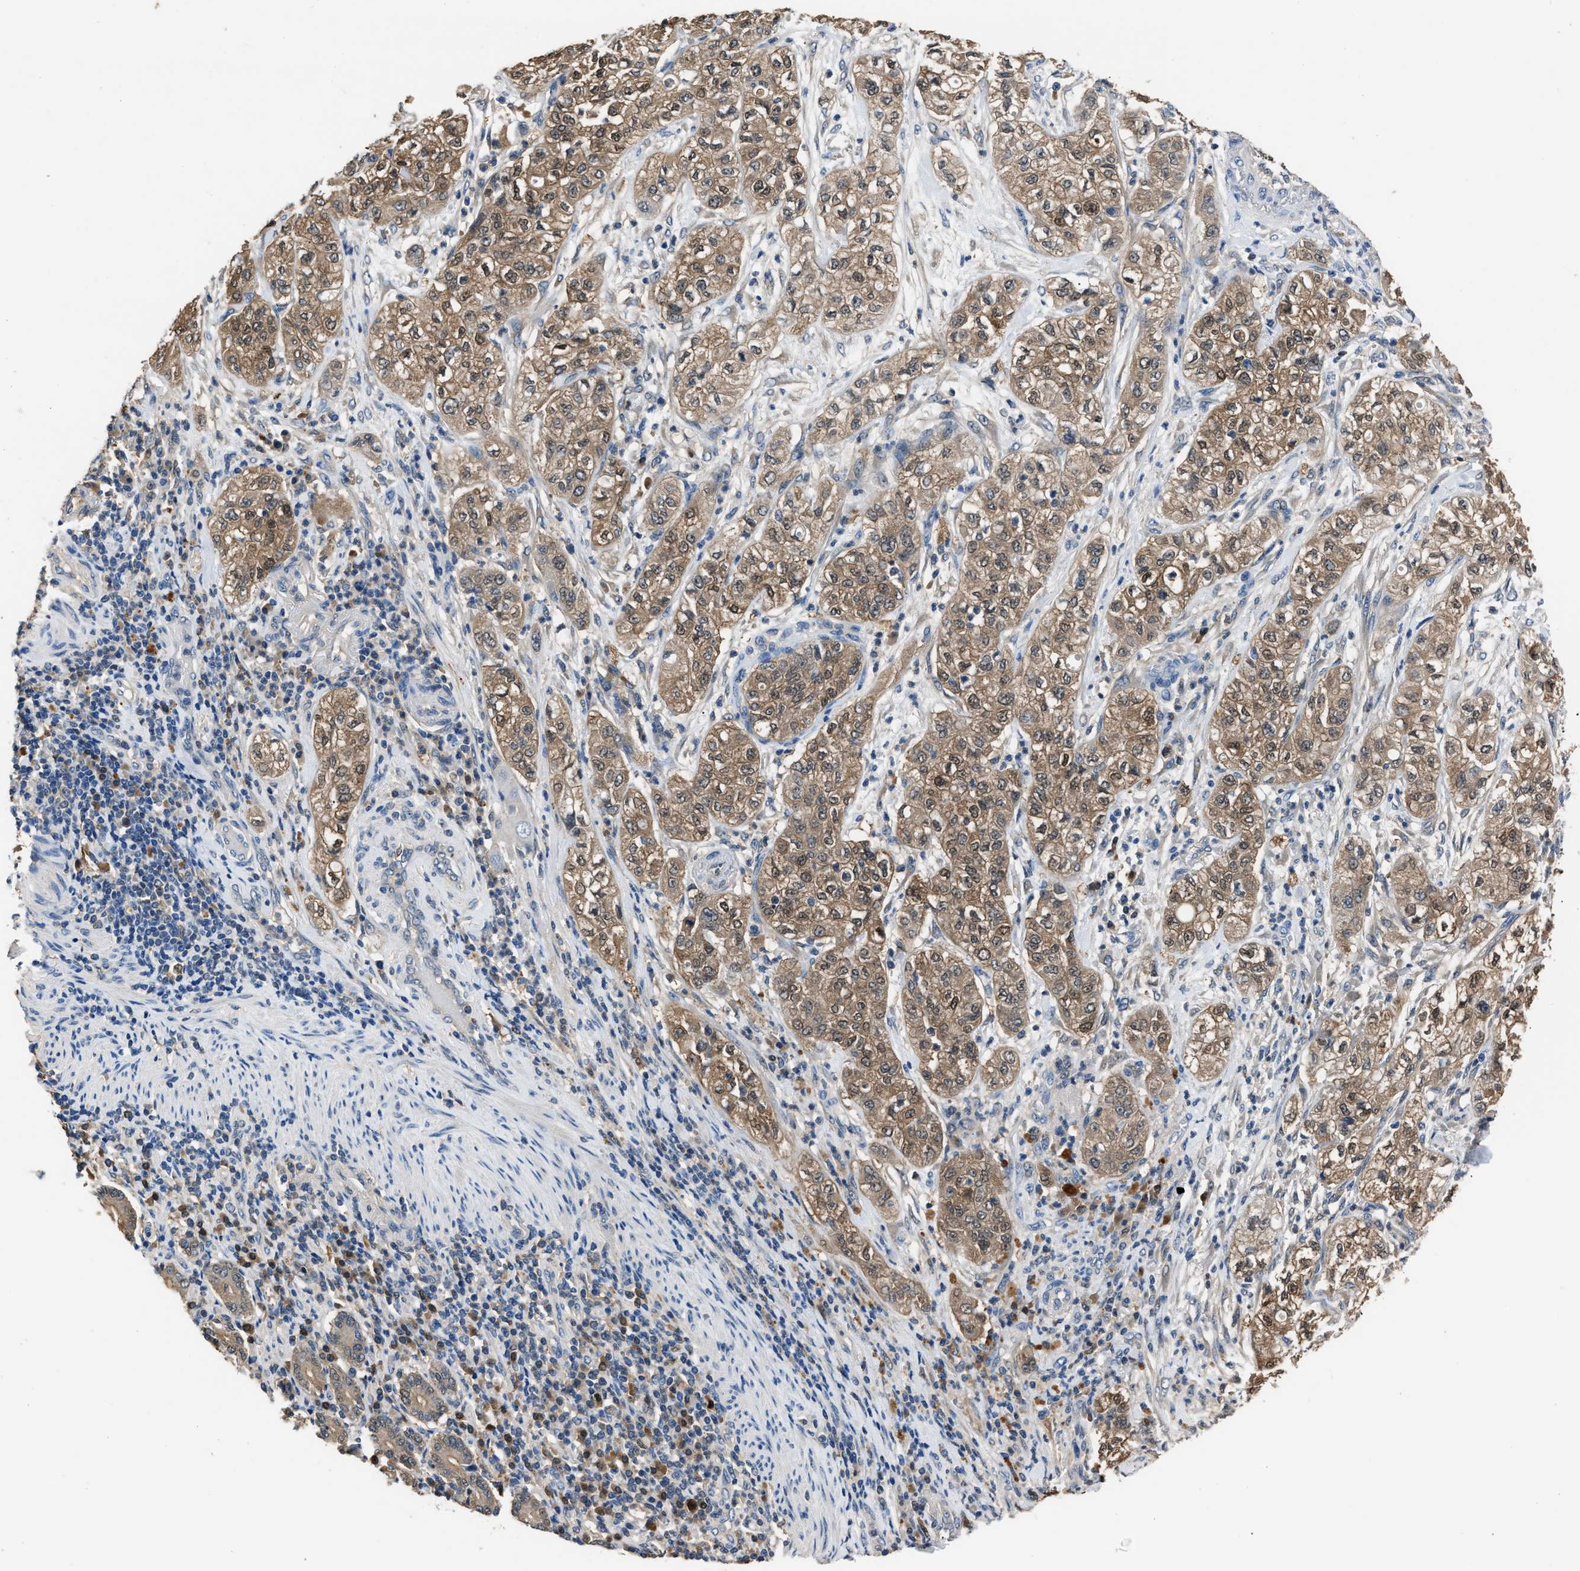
{"staining": {"intensity": "moderate", "quantity": ">75%", "location": "cytoplasmic/membranous"}, "tissue": "pancreatic cancer", "cell_type": "Tumor cells", "image_type": "cancer", "snomed": [{"axis": "morphology", "description": "Adenocarcinoma, NOS"}, {"axis": "topography", "description": "Pancreas"}], "caption": "IHC micrograph of human pancreatic cancer stained for a protein (brown), which displays medium levels of moderate cytoplasmic/membranous expression in approximately >75% of tumor cells.", "gene": "GSTP1", "patient": {"sex": "female", "age": 78}}